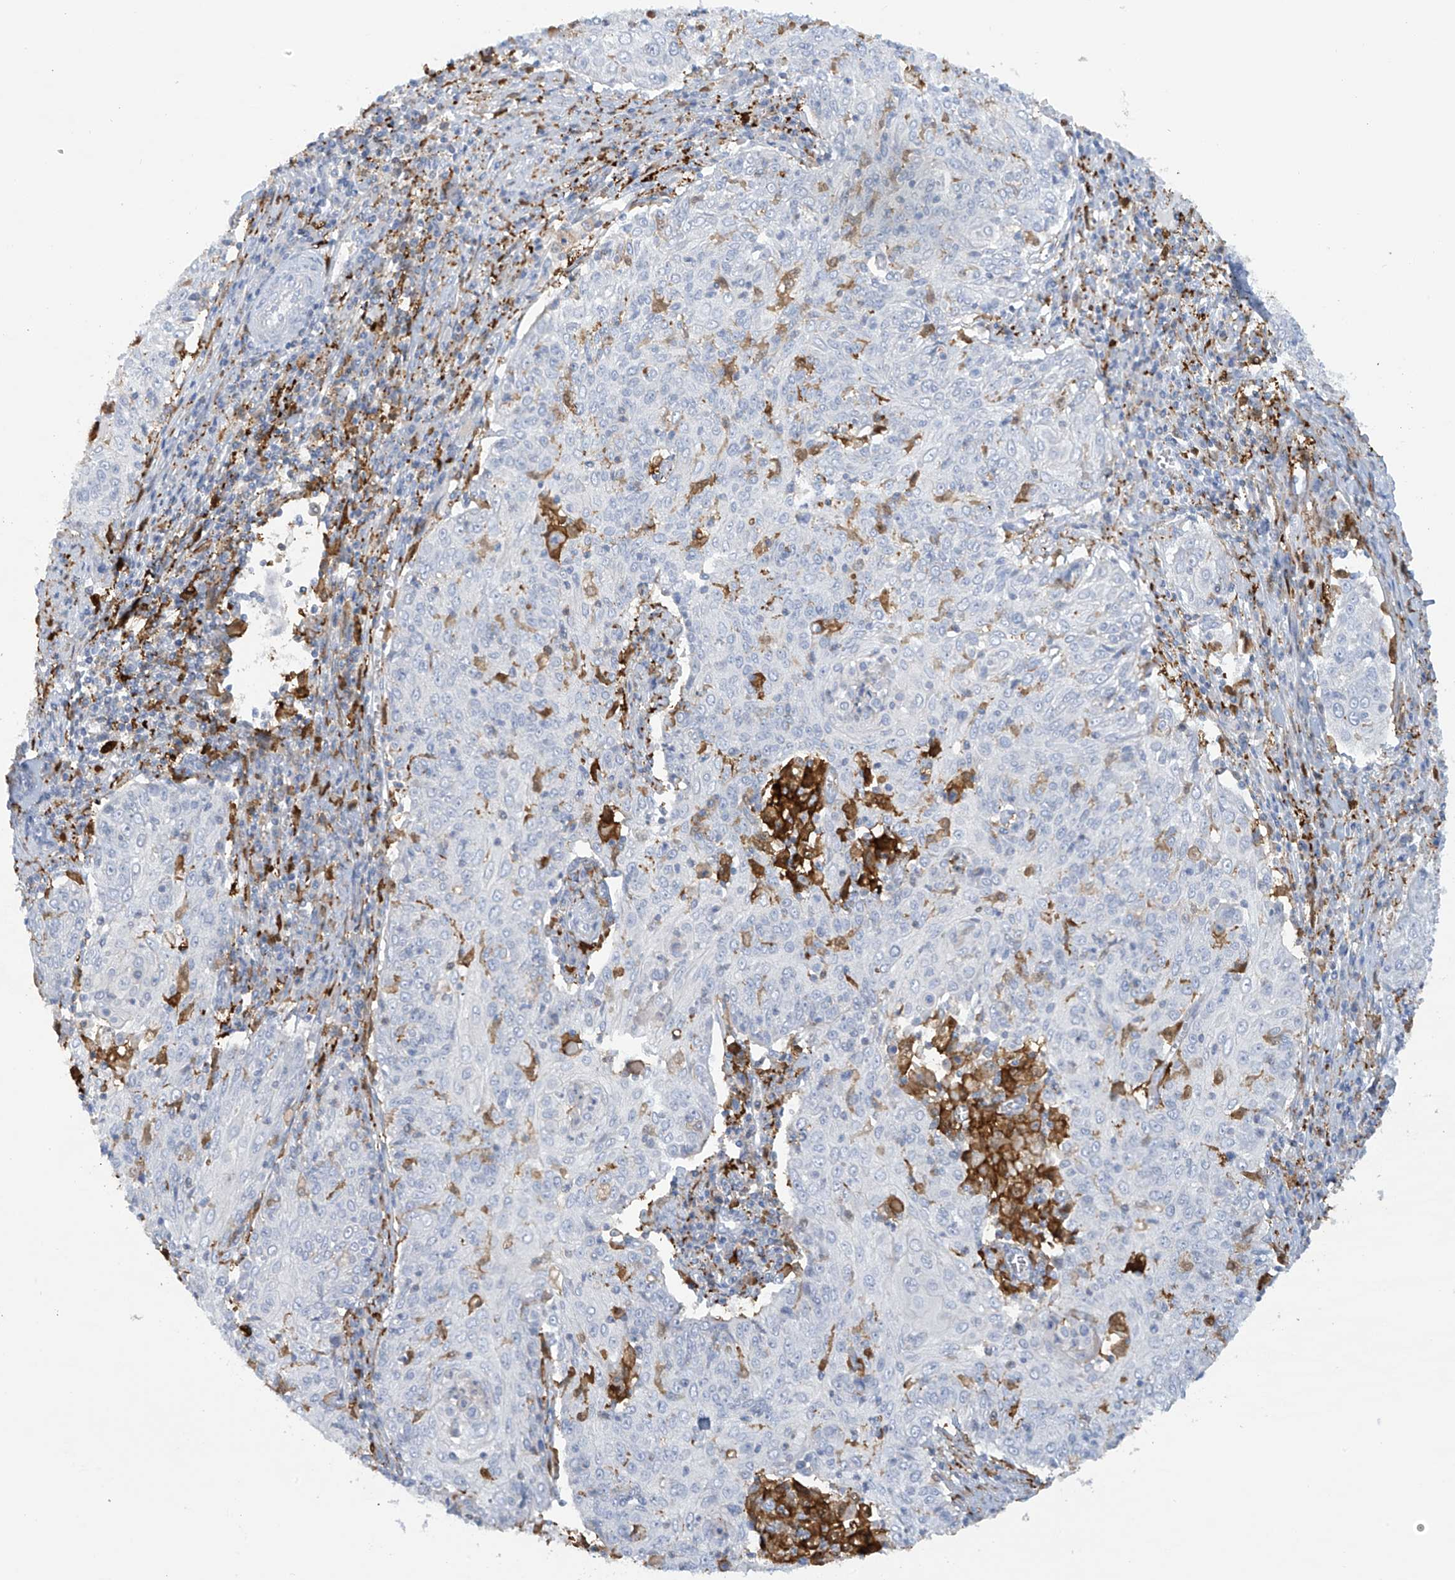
{"staining": {"intensity": "negative", "quantity": "none", "location": "none"}, "tissue": "cervical cancer", "cell_type": "Tumor cells", "image_type": "cancer", "snomed": [{"axis": "morphology", "description": "Squamous cell carcinoma, NOS"}, {"axis": "topography", "description": "Cervix"}], "caption": "This is a photomicrograph of immunohistochemistry staining of squamous cell carcinoma (cervical), which shows no positivity in tumor cells.", "gene": "TRMT2B", "patient": {"sex": "female", "age": 48}}